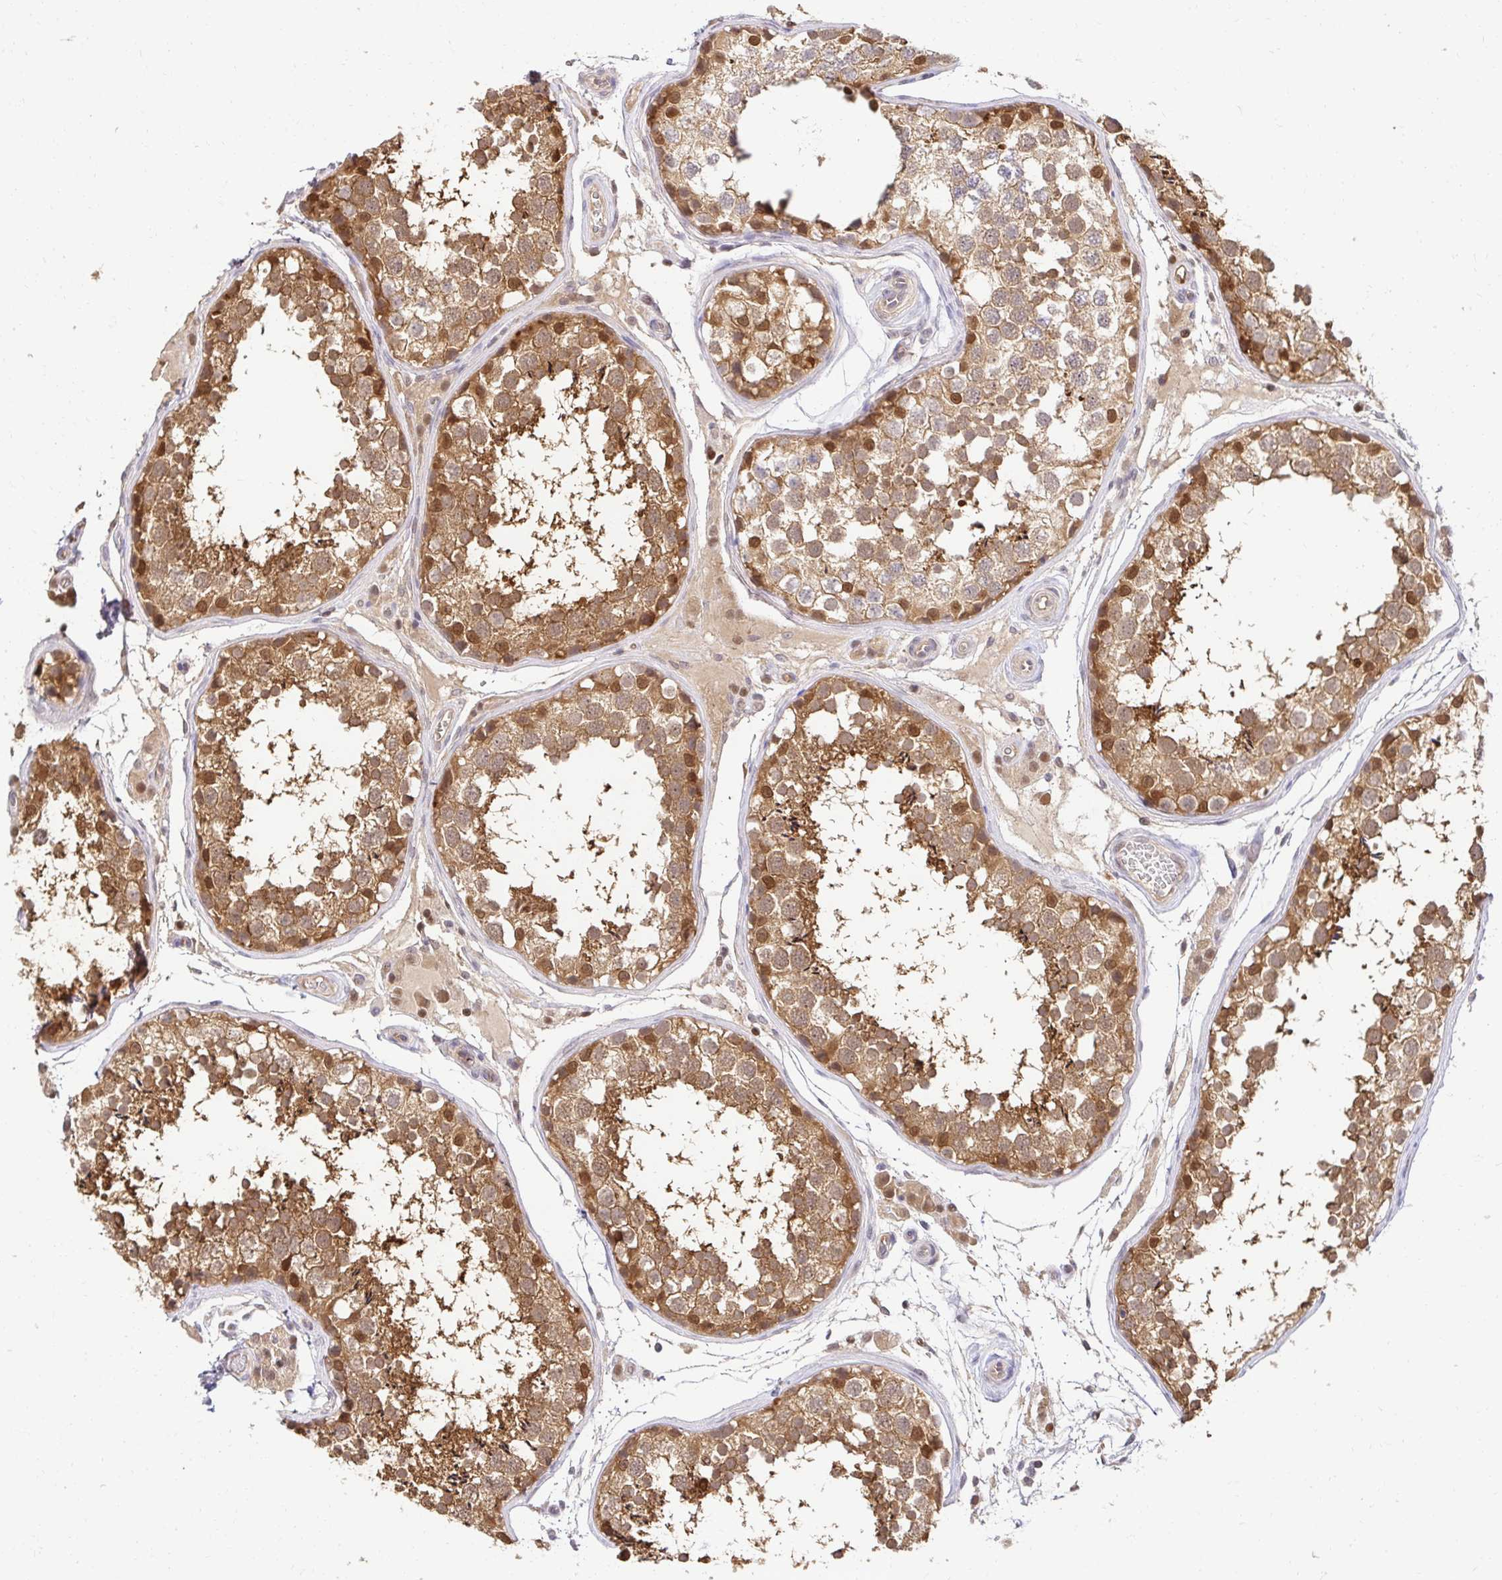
{"staining": {"intensity": "moderate", "quantity": ">75%", "location": "cytoplasmic/membranous,nuclear"}, "tissue": "testis", "cell_type": "Cells in seminiferous ducts", "image_type": "normal", "snomed": [{"axis": "morphology", "description": "Normal tissue, NOS"}, {"axis": "topography", "description": "Testis"}], "caption": "A photomicrograph of human testis stained for a protein shows moderate cytoplasmic/membranous,nuclear brown staining in cells in seminiferous ducts. The protein of interest is shown in brown color, while the nuclei are stained blue.", "gene": "PSMA4", "patient": {"sex": "male", "age": 29}}